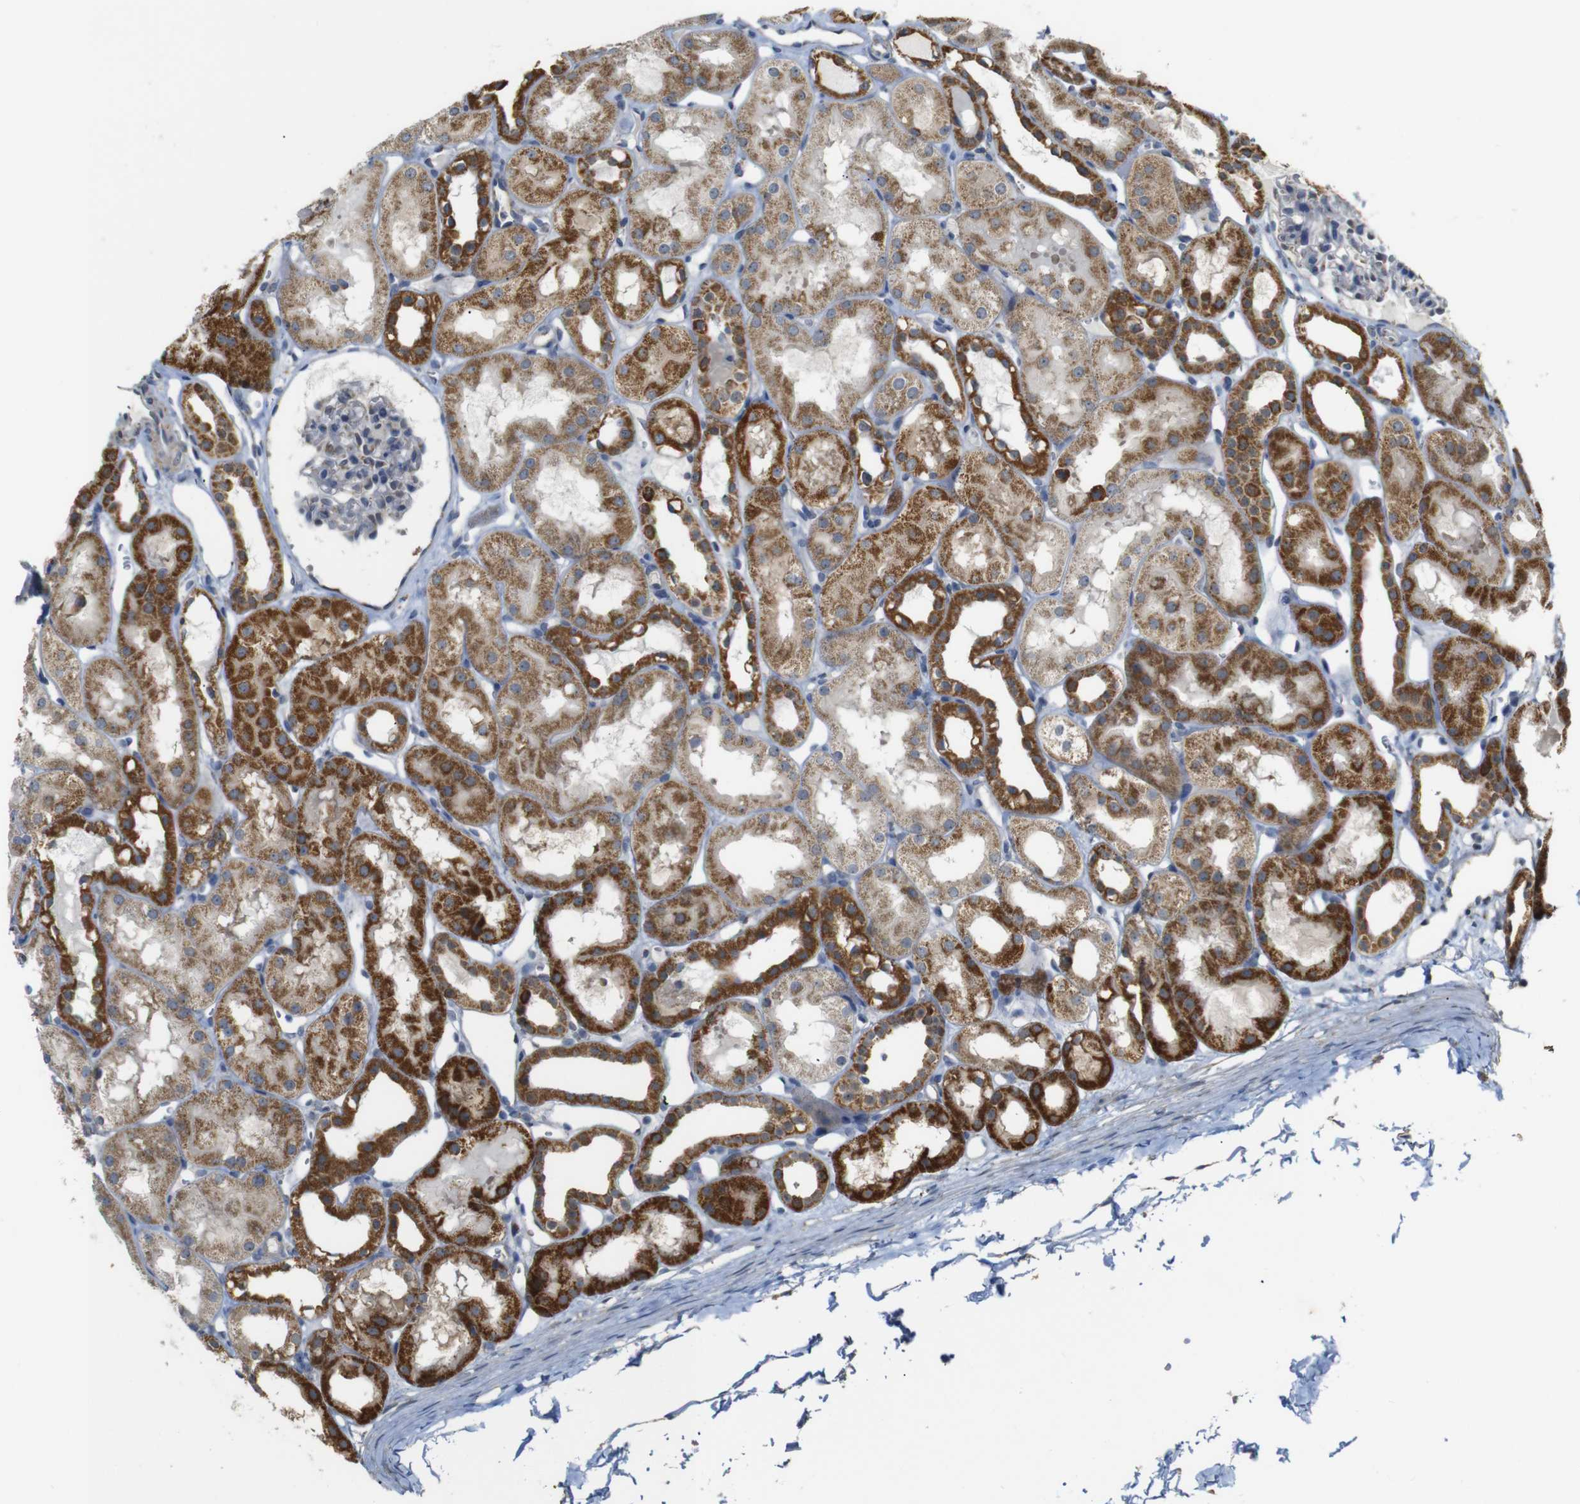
{"staining": {"intensity": "moderate", "quantity": "<25%", "location": "cytoplasmic/membranous"}, "tissue": "kidney", "cell_type": "Cells in glomeruli", "image_type": "normal", "snomed": [{"axis": "morphology", "description": "Normal tissue, NOS"}, {"axis": "topography", "description": "Kidney"}, {"axis": "topography", "description": "Urinary bladder"}], "caption": "Immunohistochemical staining of normal human kidney reveals low levels of moderate cytoplasmic/membranous expression in about <25% of cells in glomeruli.", "gene": "NR3C2", "patient": {"sex": "male", "age": 16}}